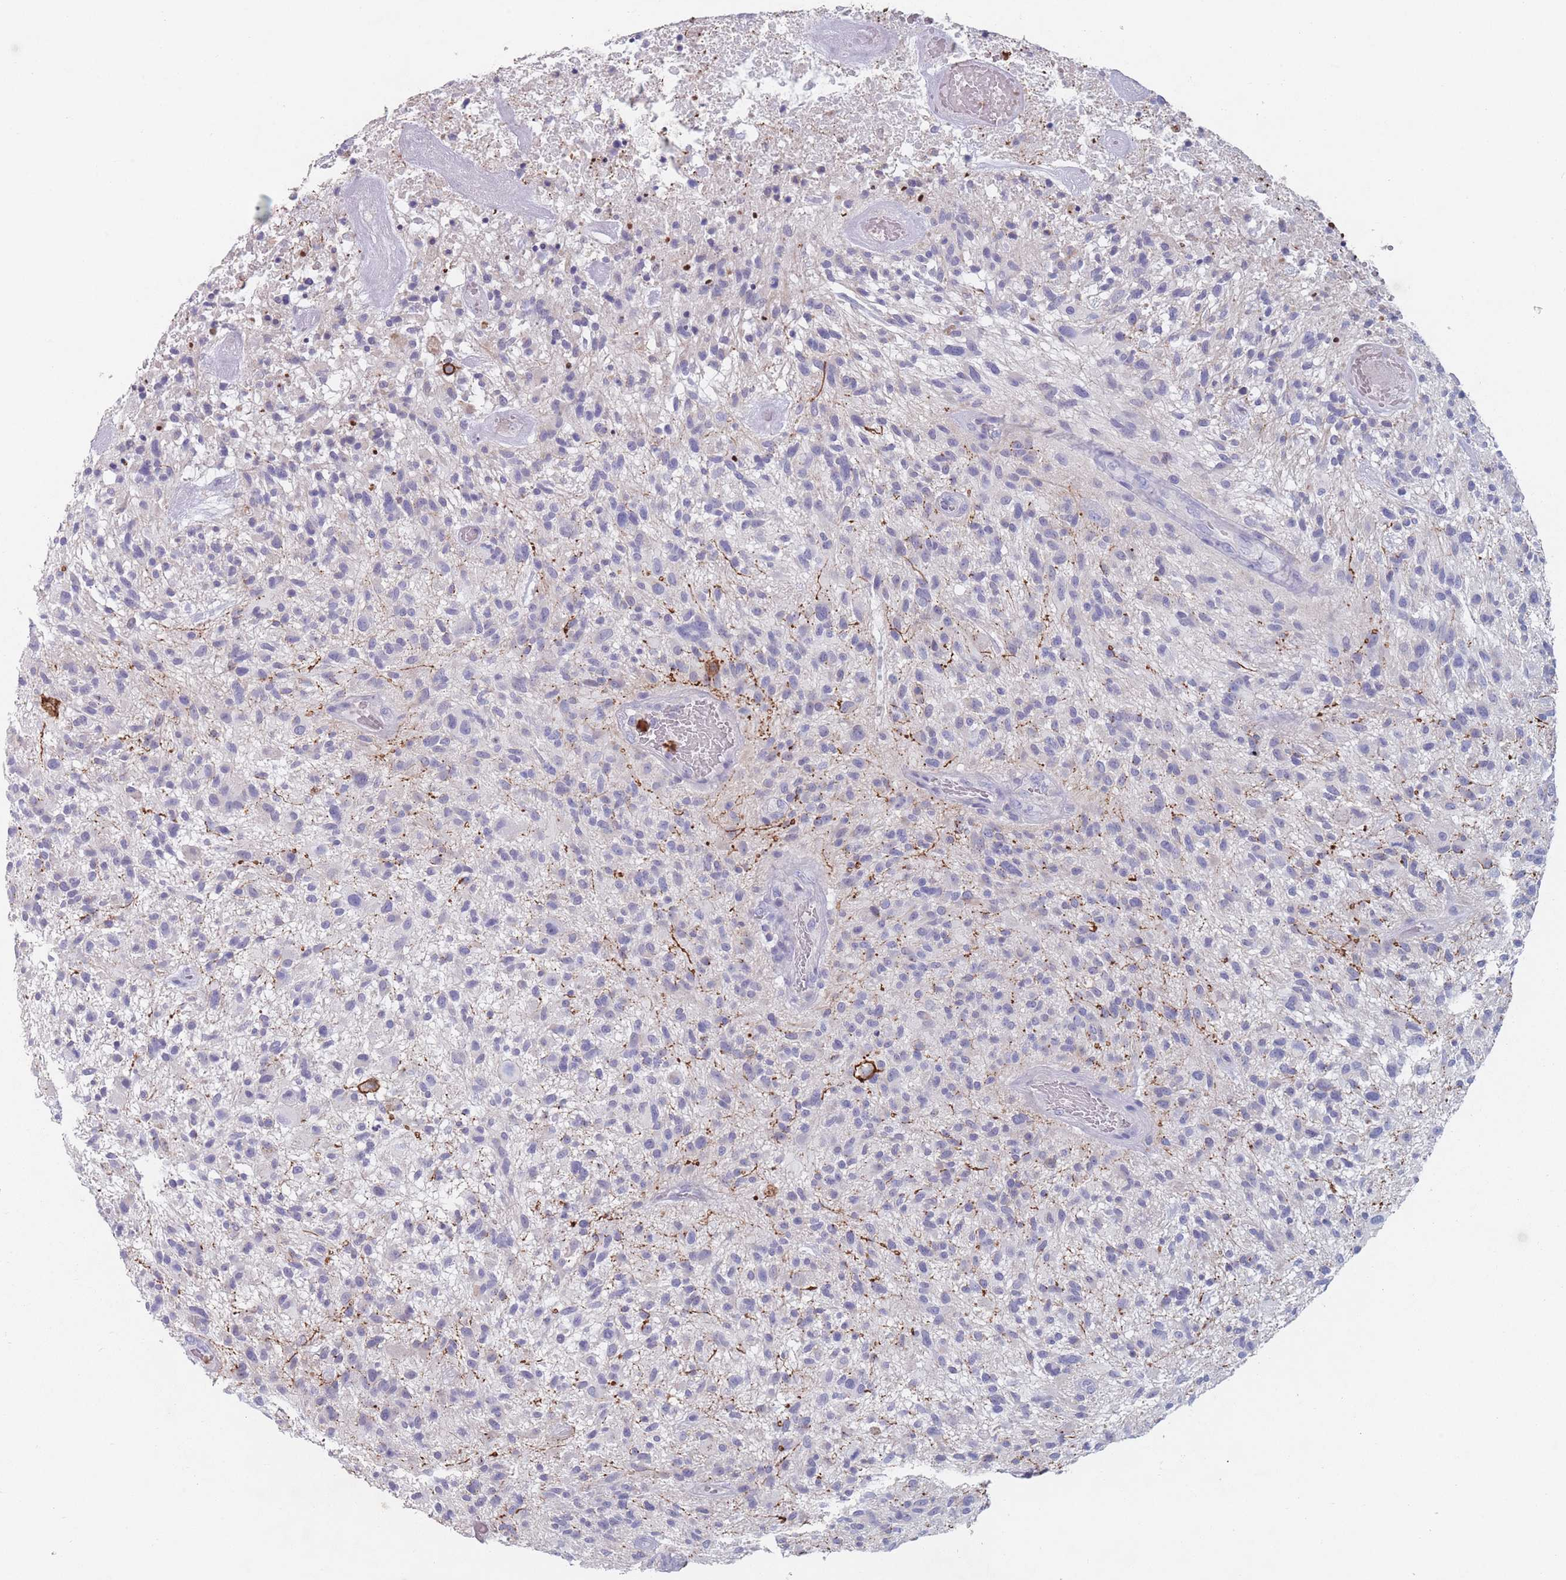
{"staining": {"intensity": "negative", "quantity": "none", "location": "none"}, "tissue": "glioma", "cell_type": "Tumor cells", "image_type": "cancer", "snomed": [{"axis": "morphology", "description": "Glioma, malignant, High grade"}, {"axis": "topography", "description": "Brain"}], "caption": "Histopathology image shows no significant protein expression in tumor cells of malignant glioma (high-grade). The staining was performed using DAB to visualize the protein expression in brown, while the nuclei were stained in blue with hematoxylin (Magnification: 20x).", "gene": "ATP1A3", "patient": {"sex": "male", "age": 47}}